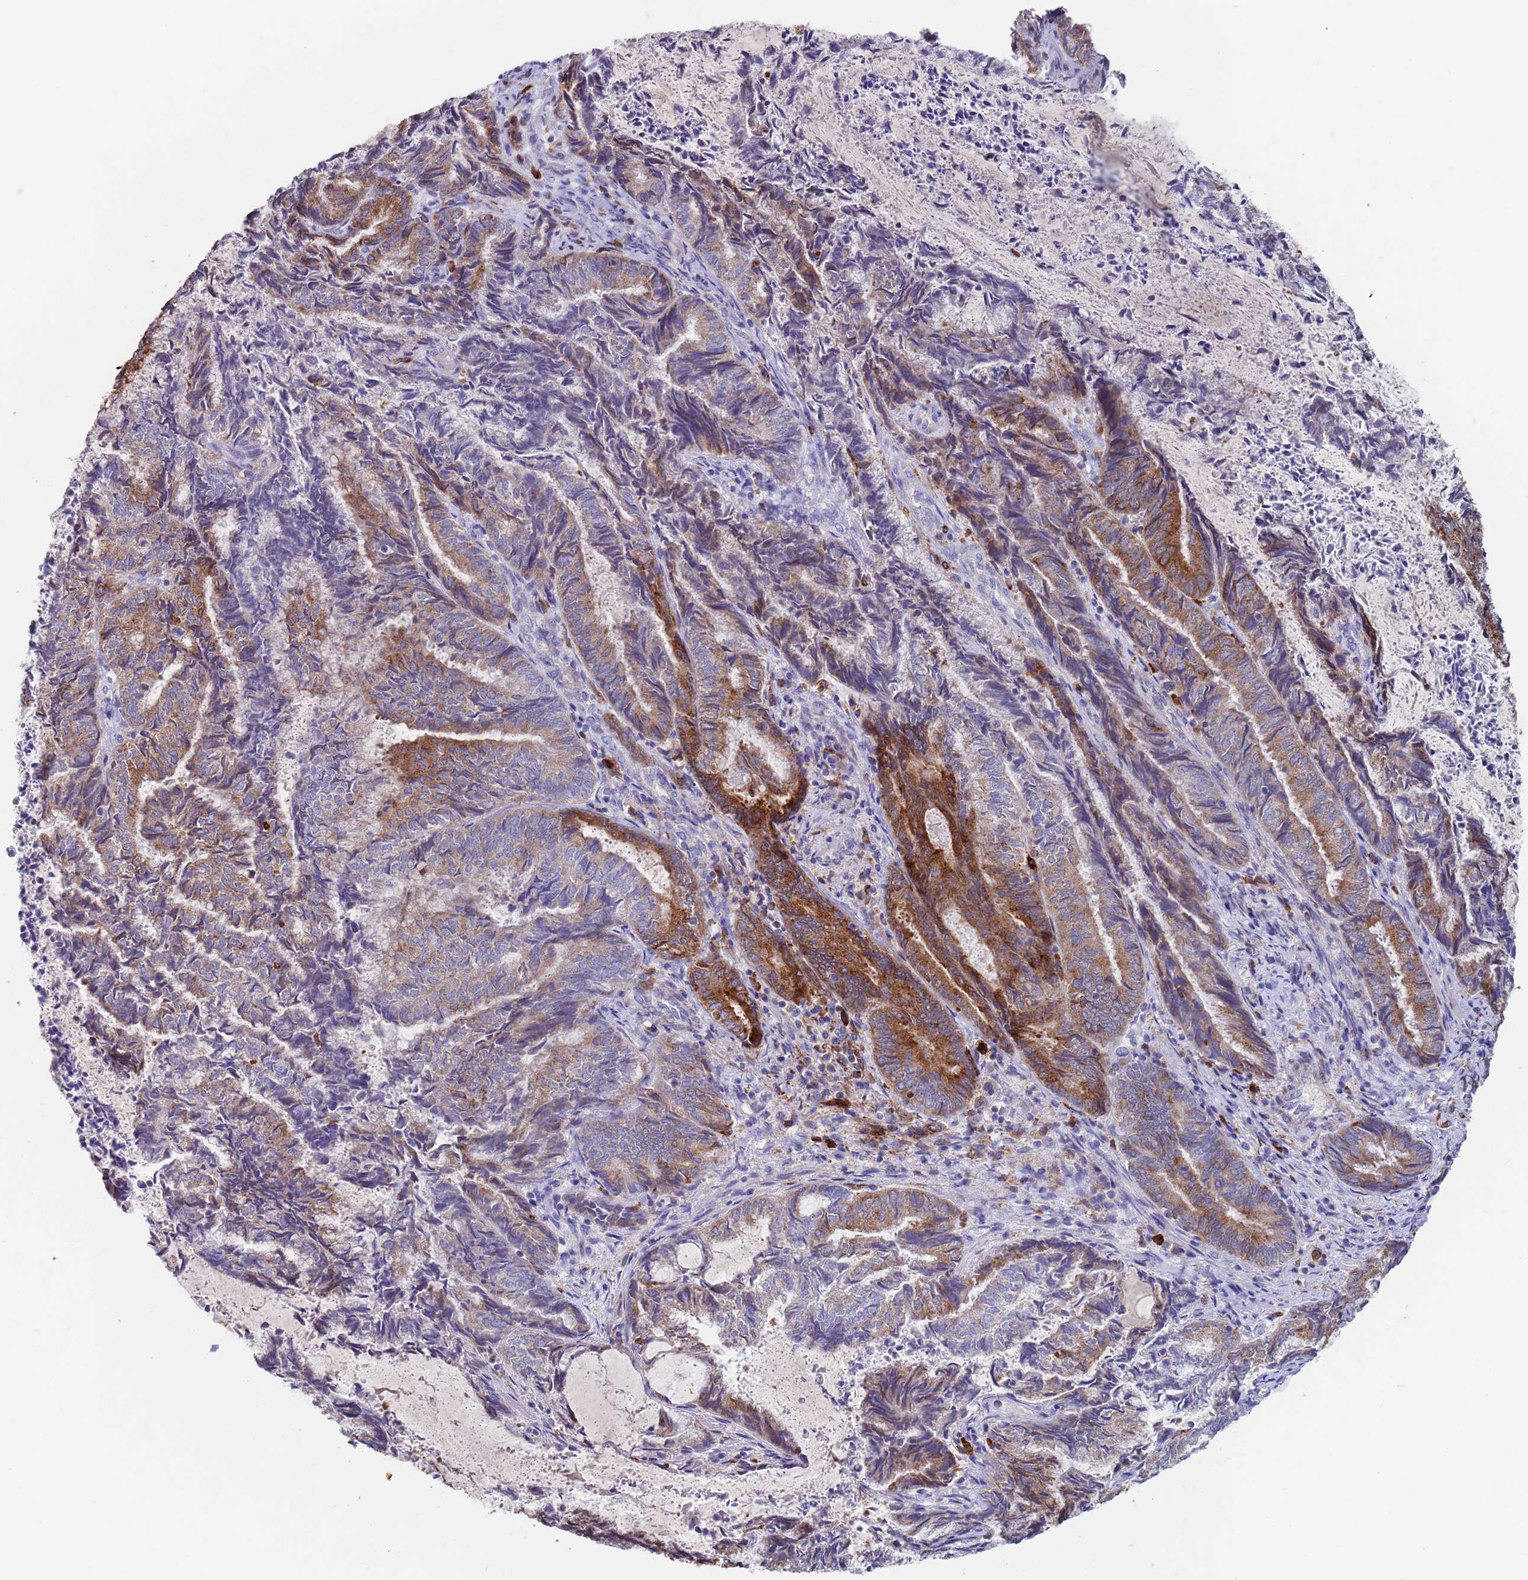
{"staining": {"intensity": "moderate", "quantity": "25%-75%", "location": "cytoplasmic/membranous"}, "tissue": "endometrial cancer", "cell_type": "Tumor cells", "image_type": "cancer", "snomed": [{"axis": "morphology", "description": "Adenocarcinoma, NOS"}, {"axis": "topography", "description": "Endometrium"}], "caption": "Approximately 25%-75% of tumor cells in human adenocarcinoma (endometrial) show moderate cytoplasmic/membranous protein staining as visualized by brown immunohistochemical staining.", "gene": "GREB1L", "patient": {"sex": "female", "age": 80}}